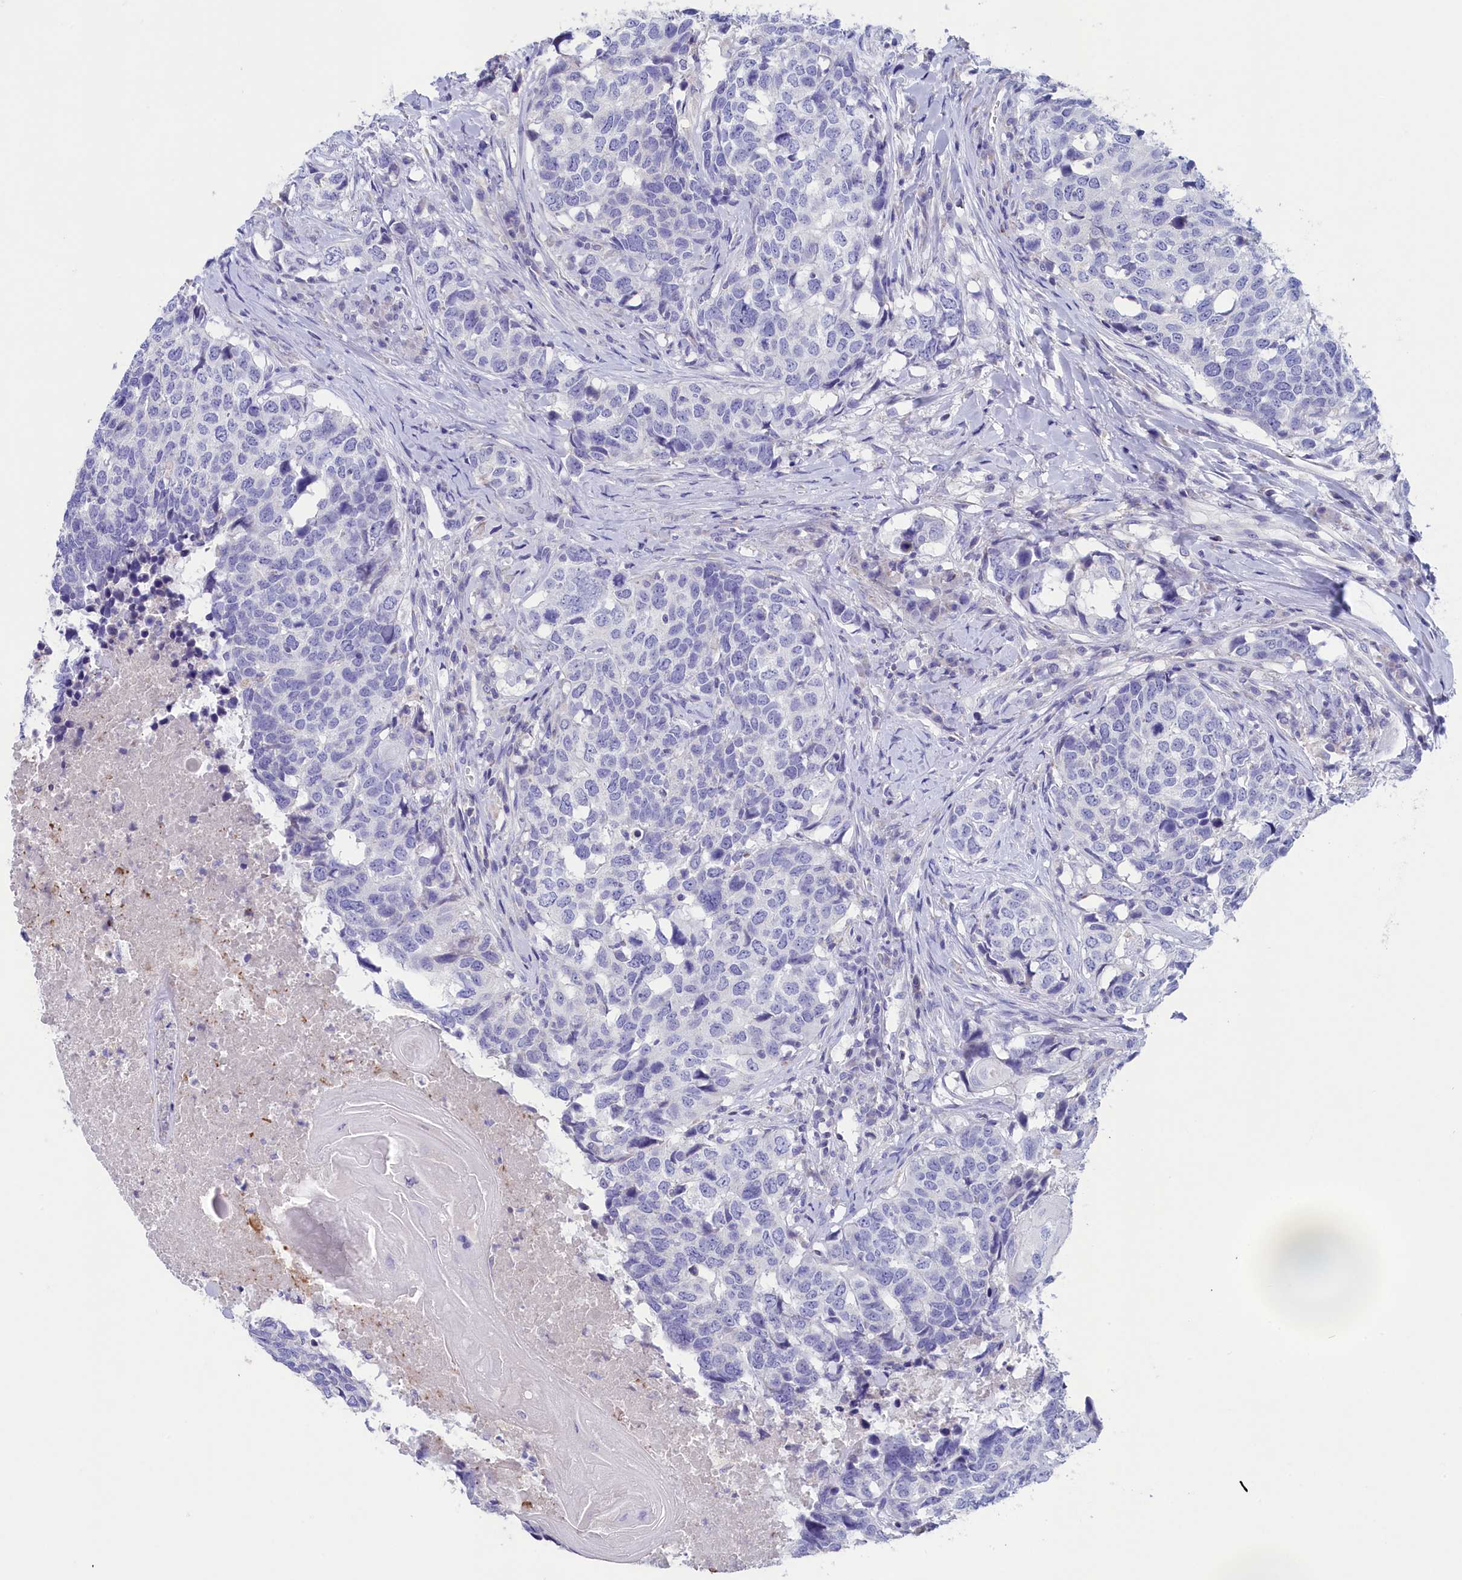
{"staining": {"intensity": "negative", "quantity": "none", "location": "none"}, "tissue": "head and neck cancer", "cell_type": "Tumor cells", "image_type": "cancer", "snomed": [{"axis": "morphology", "description": "Squamous cell carcinoma, NOS"}, {"axis": "topography", "description": "Head-Neck"}], "caption": "Head and neck squamous cell carcinoma was stained to show a protein in brown. There is no significant expression in tumor cells.", "gene": "PRDM12", "patient": {"sex": "male", "age": 66}}